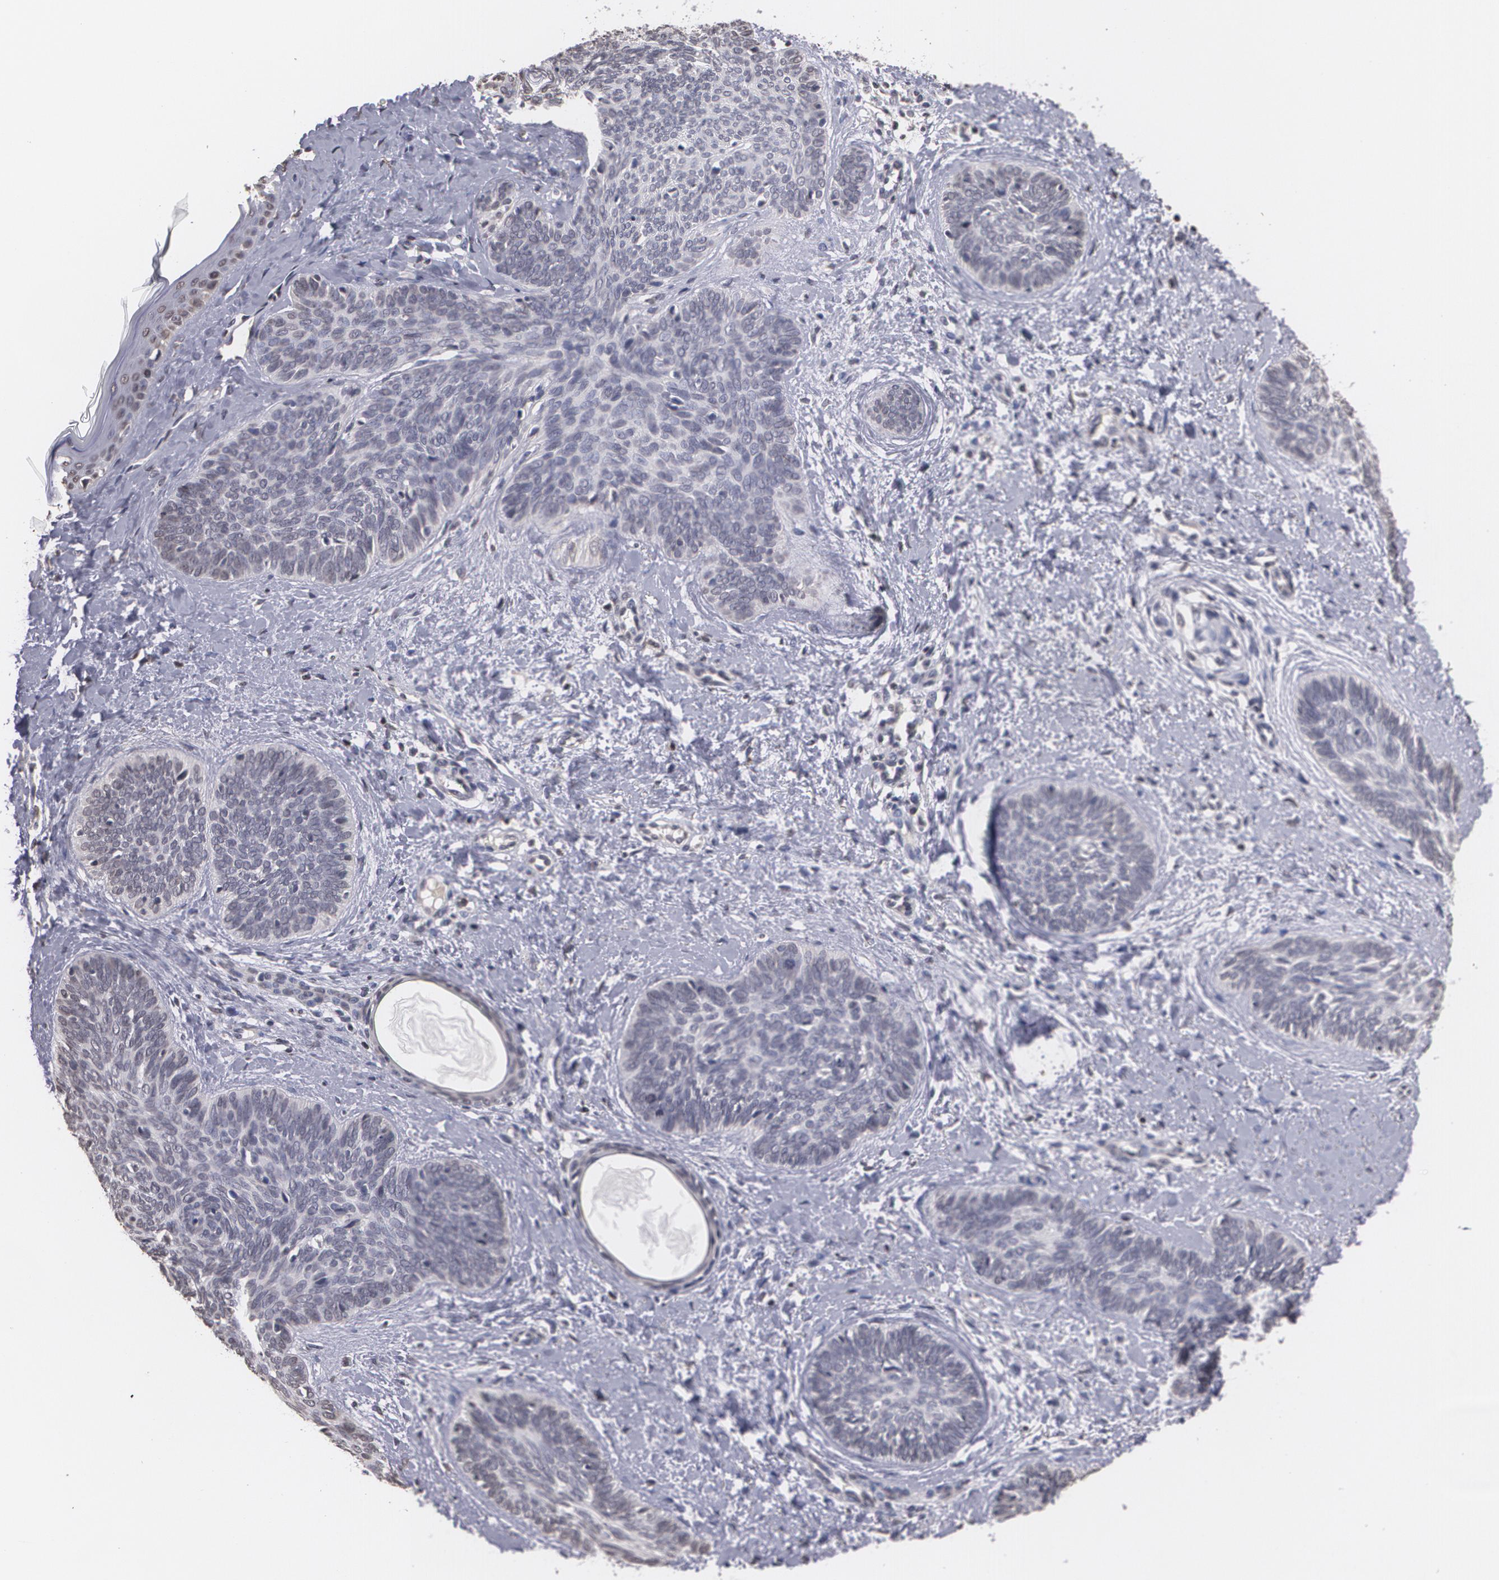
{"staining": {"intensity": "negative", "quantity": "none", "location": "none"}, "tissue": "skin cancer", "cell_type": "Tumor cells", "image_type": "cancer", "snomed": [{"axis": "morphology", "description": "Basal cell carcinoma"}, {"axis": "topography", "description": "Skin"}], "caption": "This is an IHC micrograph of skin basal cell carcinoma. There is no staining in tumor cells.", "gene": "THRB", "patient": {"sex": "female", "age": 81}}